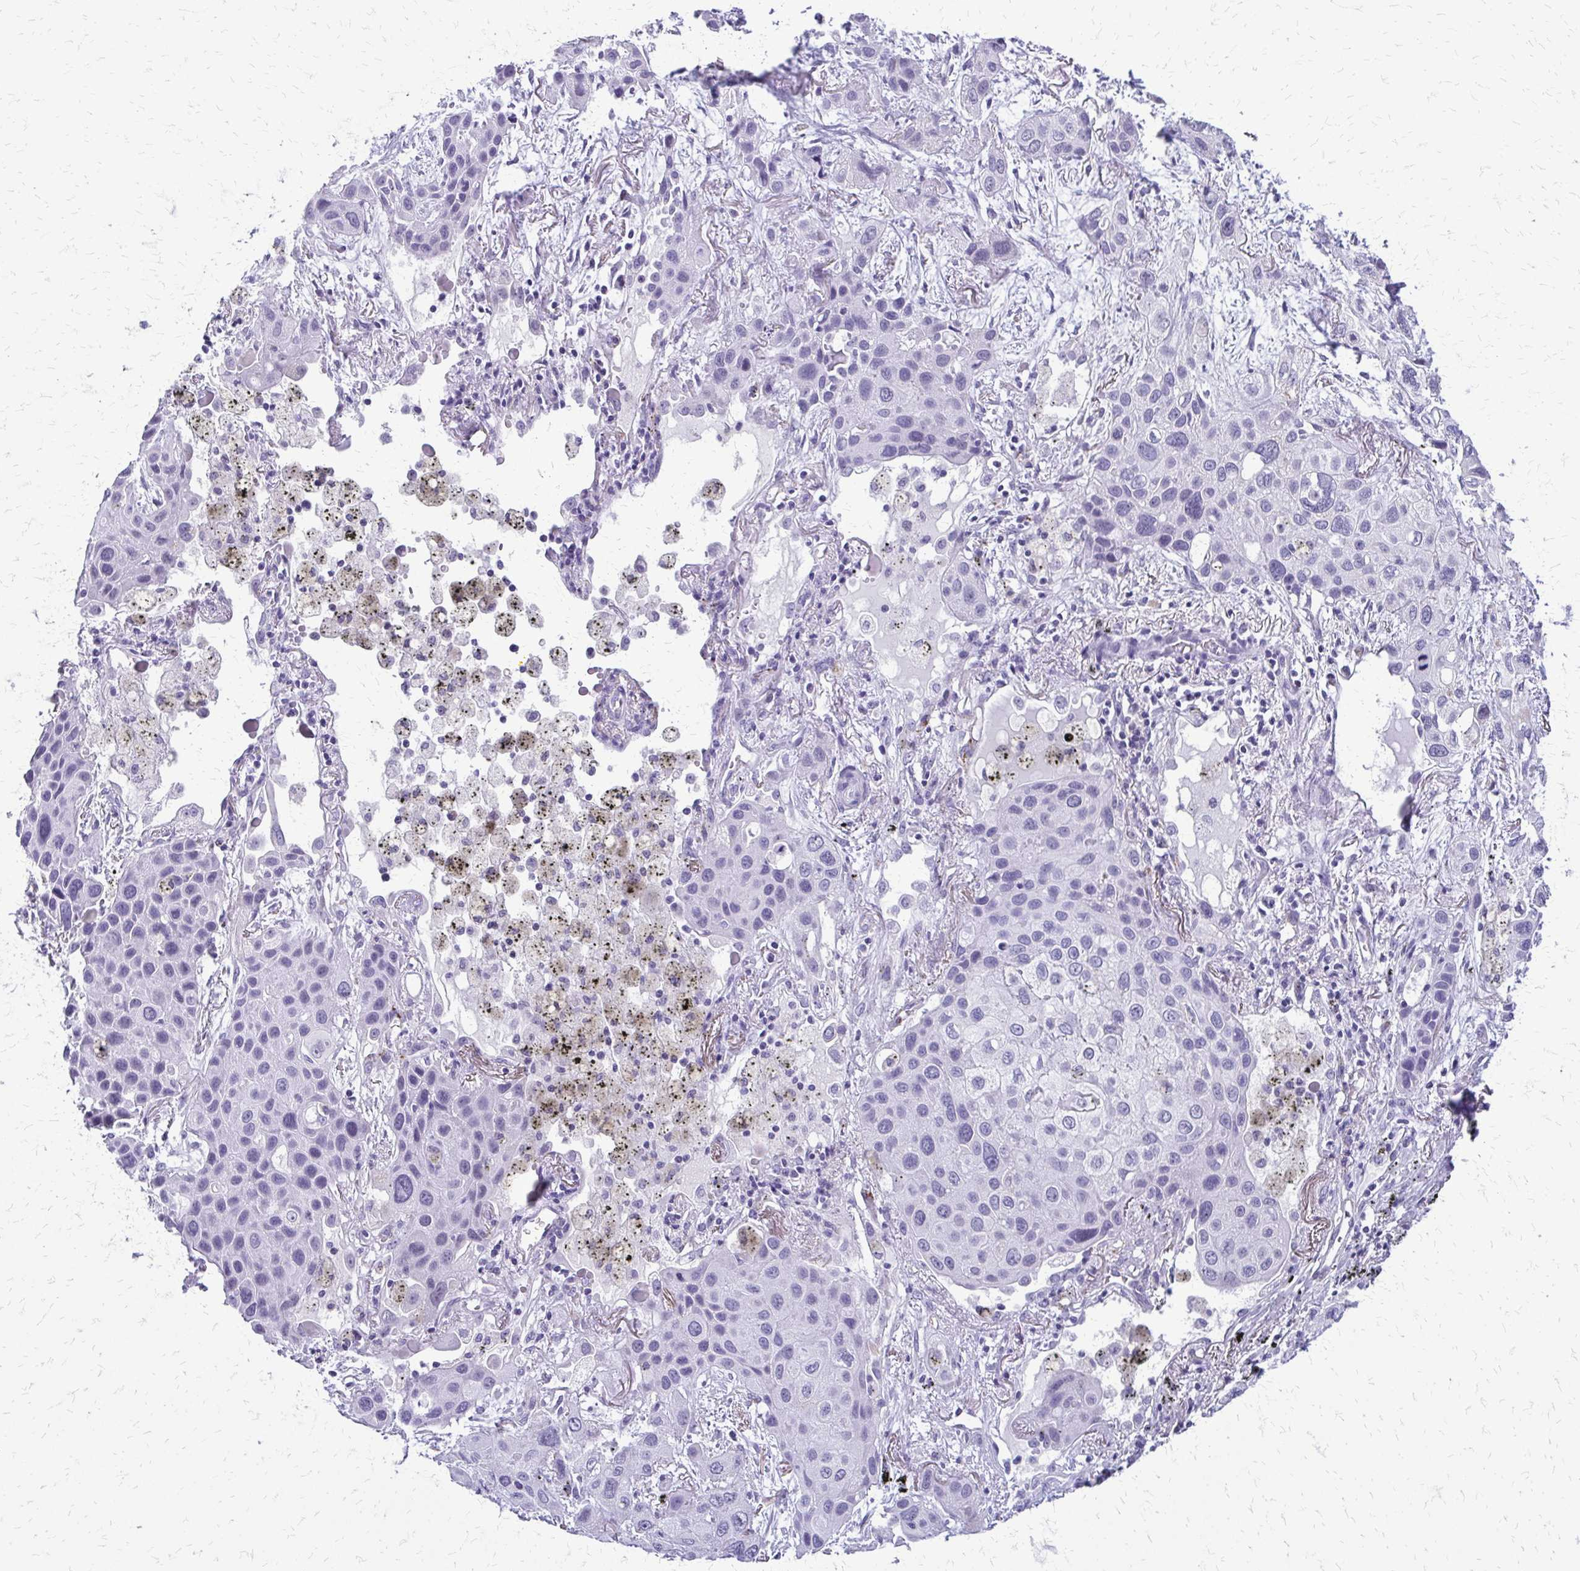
{"staining": {"intensity": "negative", "quantity": "none", "location": "none"}, "tissue": "lung cancer", "cell_type": "Tumor cells", "image_type": "cancer", "snomed": [{"axis": "morphology", "description": "Squamous cell carcinoma, NOS"}, {"axis": "morphology", "description": "Squamous cell carcinoma, metastatic, NOS"}, {"axis": "topography", "description": "Lung"}], "caption": "Immunohistochemical staining of human metastatic squamous cell carcinoma (lung) exhibits no significant expression in tumor cells.", "gene": "FAM162B", "patient": {"sex": "male", "age": 59}}